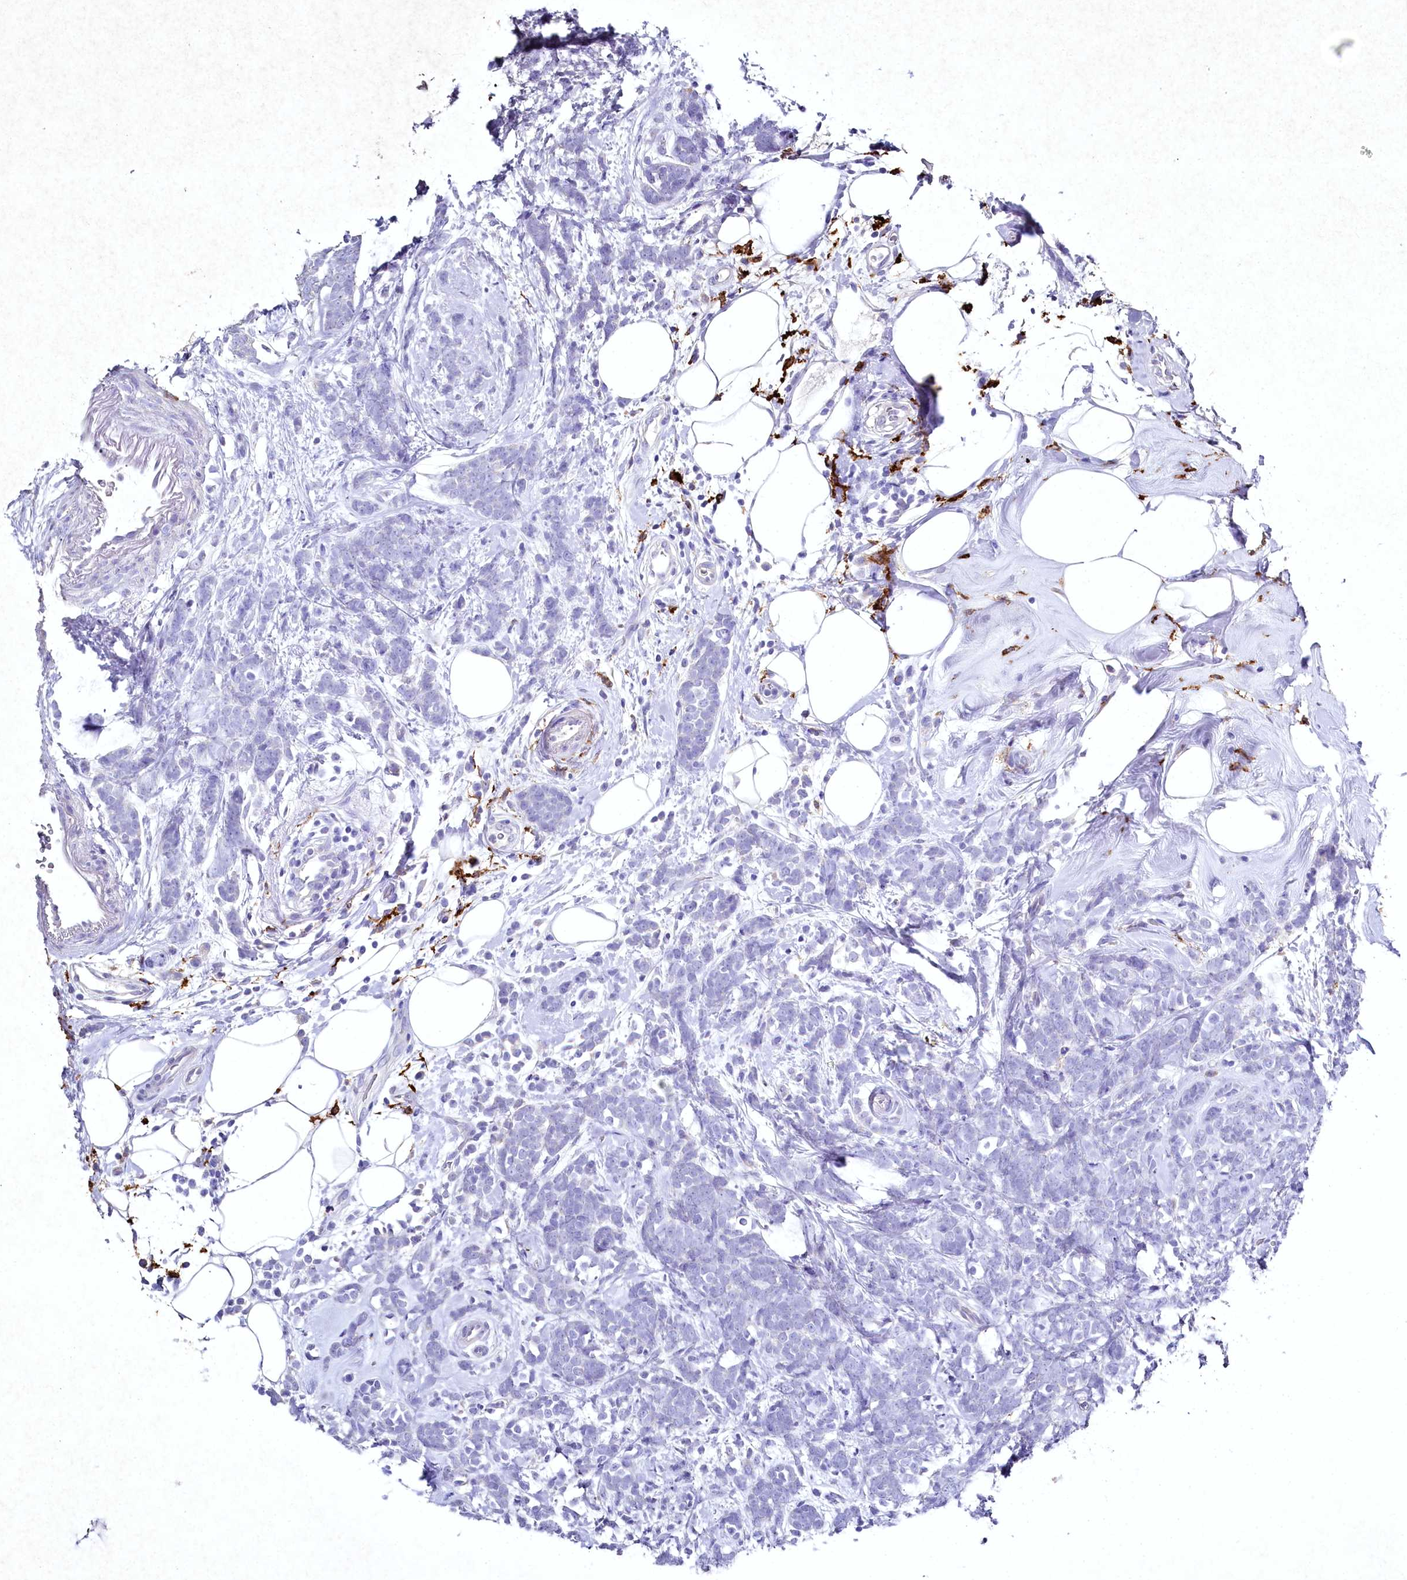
{"staining": {"intensity": "negative", "quantity": "none", "location": "none"}, "tissue": "breast cancer", "cell_type": "Tumor cells", "image_type": "cancer", "snomed": [{"axis": "morphology", "description": "Lobular carcinoma"}, {"axis": "topography", "description": "Breast"}], "caption": "Immunohistochemistry (IHC) micrograph of neoplastic tissue: human breast cancer stained with DAB (3,3'-diaminobenzidine) exhibits no significant protein positivity in tumor cells.", "gene": "CLEC4M", "patient": {"sex": "female", "age": 58}}